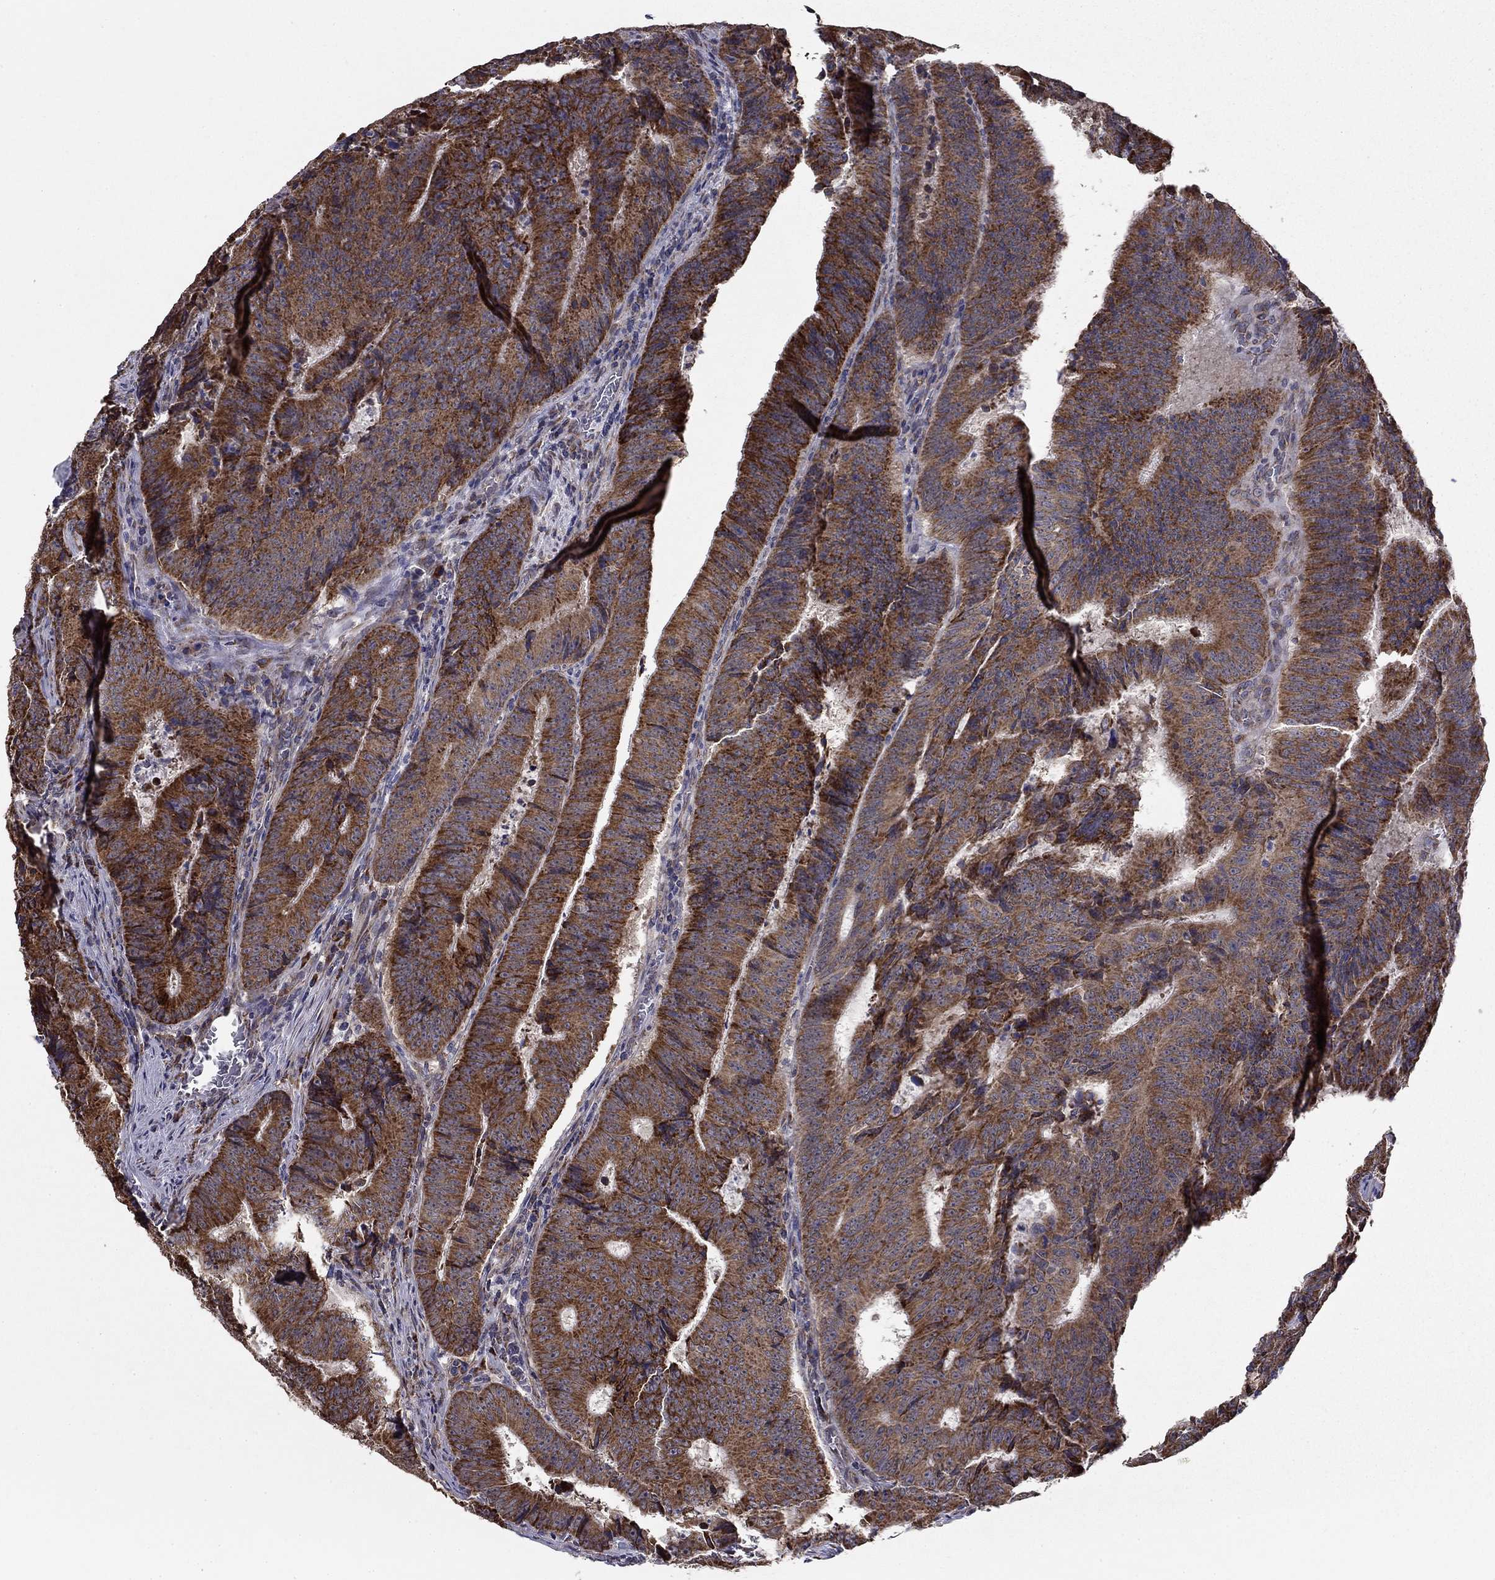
{"staining": {"intensity": "strong", "quantity": ">75%", "location": "cytoplasmic/membranous"}, "tissue": "colorectal cancer", "cell_type": "Tumor cells", "image_type": "cancer", "snomed": [{"axis": "morphology", "description": "Adenocarcinoma, NOS"}, {"axis": "topography", "description": "Colon"}], "caption": "Immunohistochemistry (DAB (3,3'-diaminobenzidine)) staining of human adenocarcinoma (colorectal) displays strong cytoplasmic/membranous protein positivity in approximately >75% of tumor cells.", "gene": "NKIRAS1", "patient": {"sex": "female", "age": 82}}